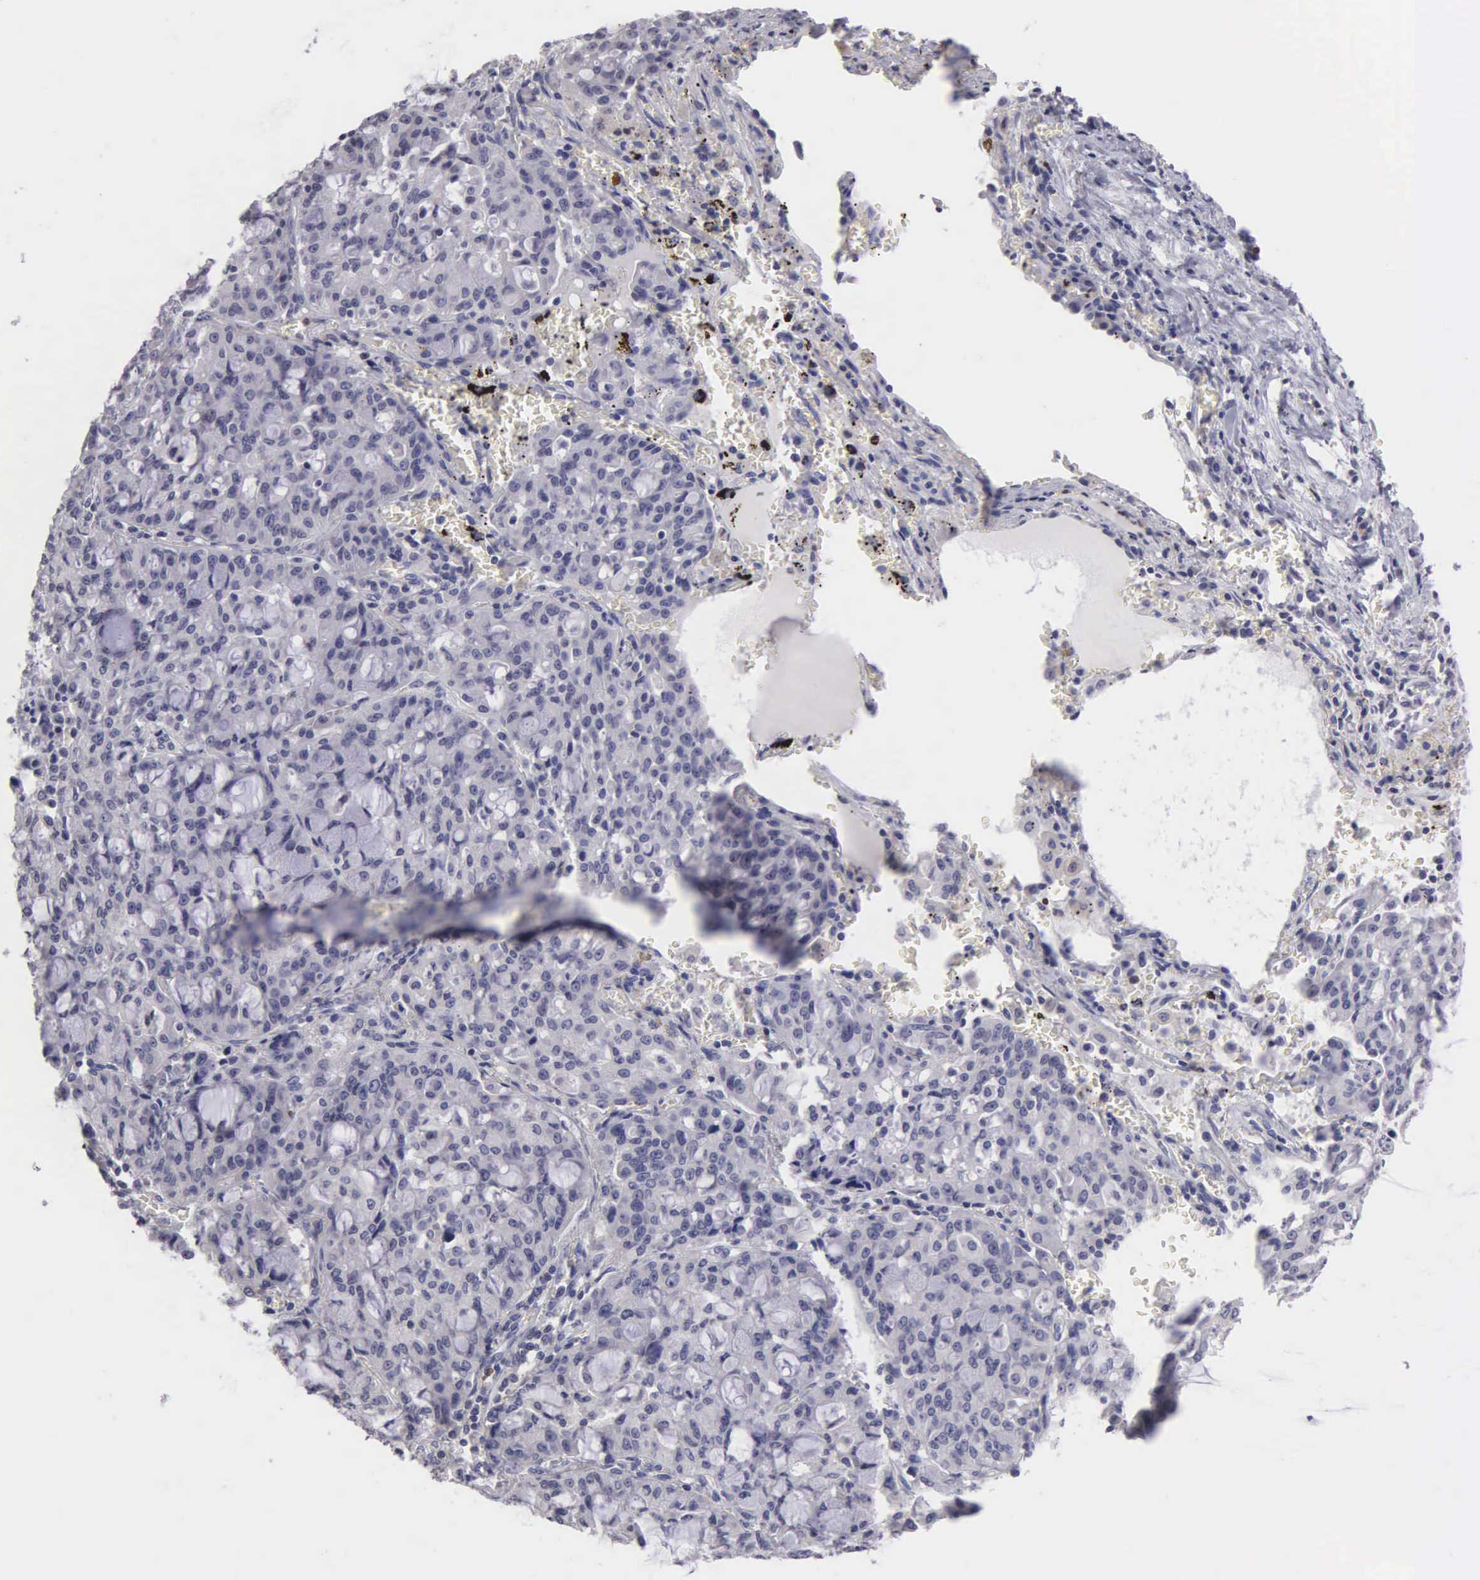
{"staining": {"intensity": "negative", "quantity": "none", "location": "none"}, "tissue": "lung cancer", "cell_type": "Tumor cells", "image_type": "cancer", "snomed": [{"axis": "morphology", "description": "Adenocarcinoma, NOS"}, {"axis": "topography", "description": "Lung"}], "caption": "Lung cancer stained for a protein using immunohistochemistry demonstrates no positivity tumor cells.", "gene": "BRD1", "patient": {"sex": "female", "age": 44}}